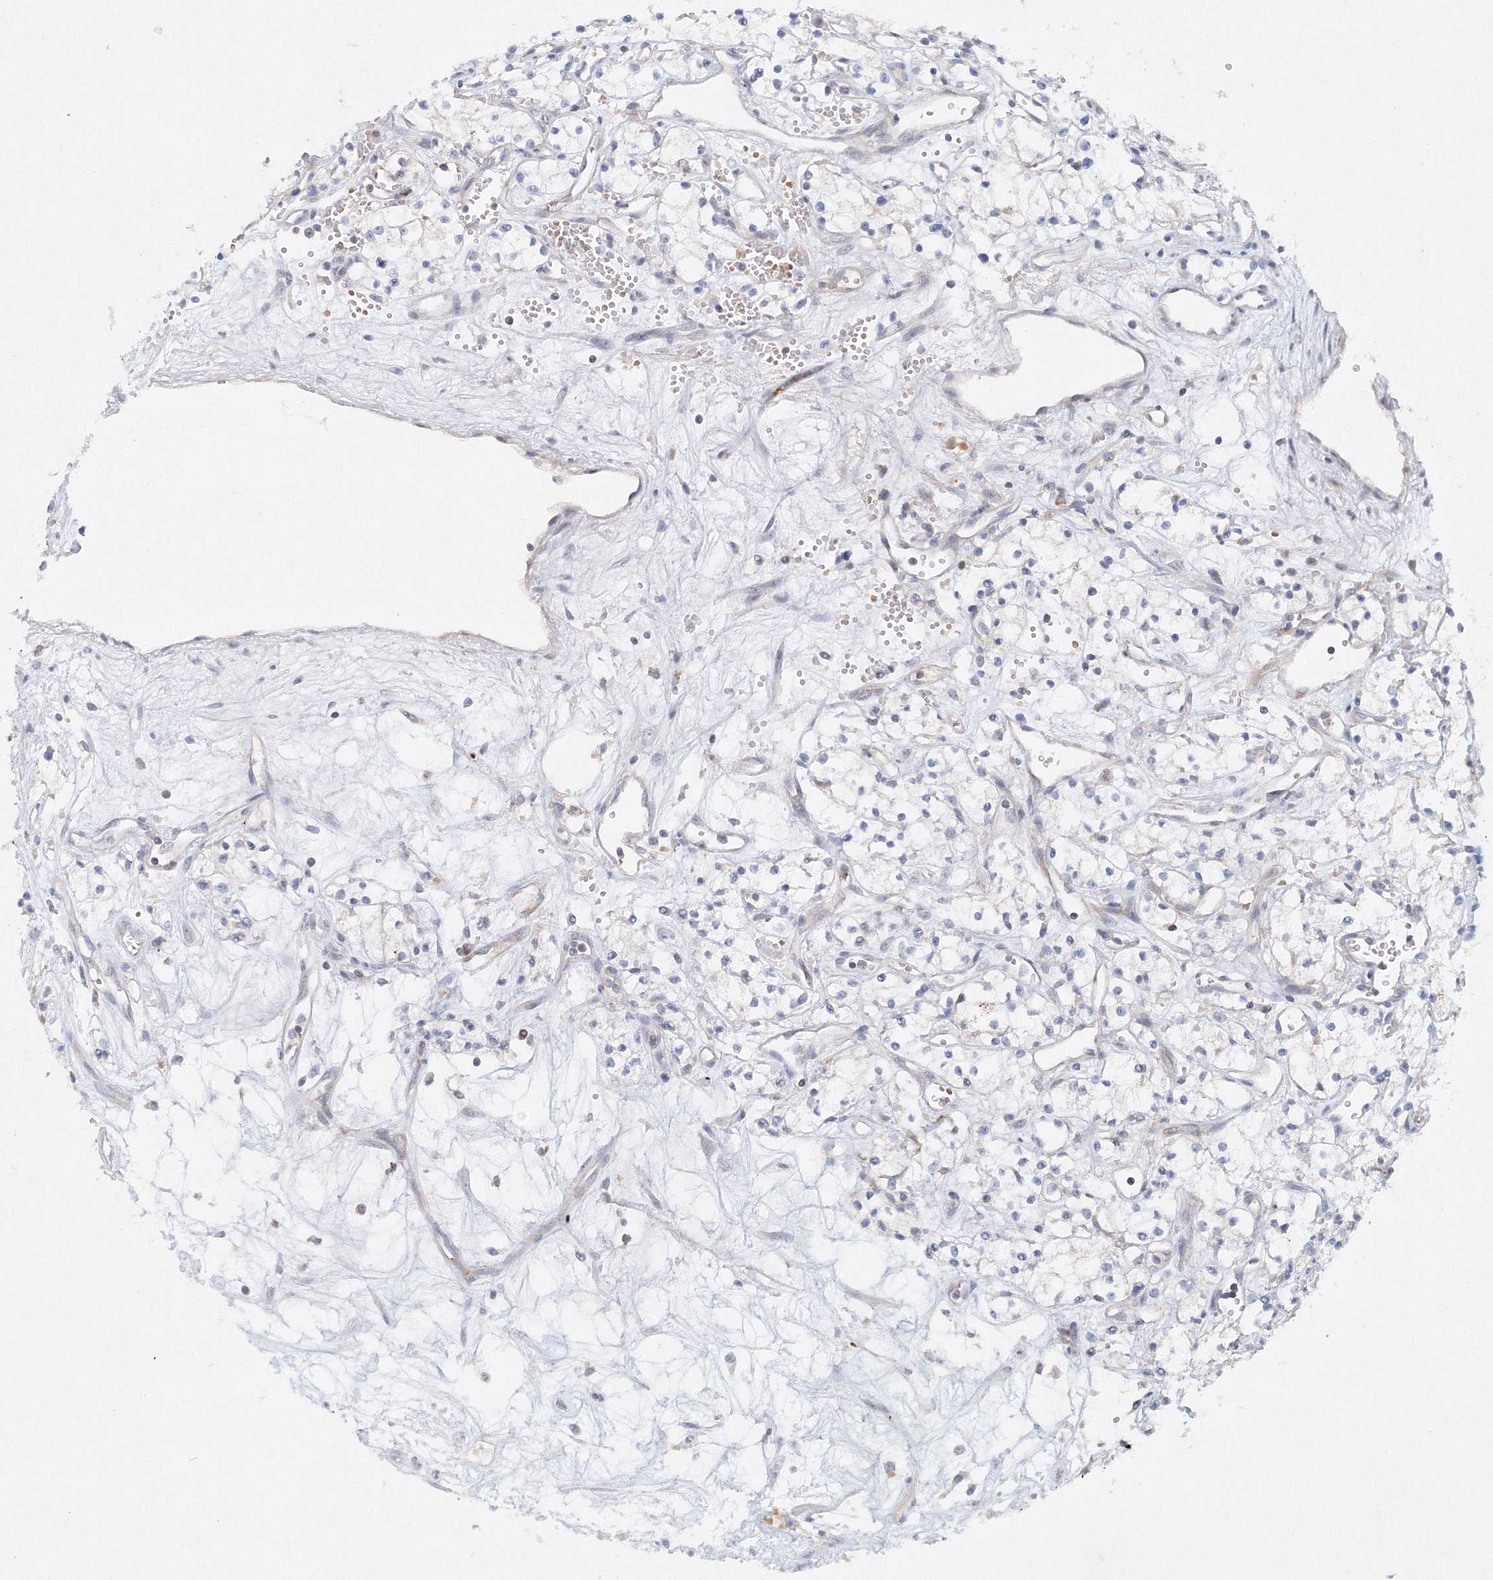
{"staining": {"intensity": "negative", "quantity": "none", "location": "none"}, "tissue": "renal cancer", "cell_type": "Tumor cells", "image_type": "cancer", "snomed": [{"axis": "morphology", "description": "Adenocarcinoma, NOS"}, {"axis": "topography", "description": "Kidney"}], "caption": "Immunohistochemistry (IHC) histopathology image of neoplastic tissue: human renal cancer stained with DAB (3,3'-diaminobenzidine) demonstrates no significant protein expression in tumor cells.", "gene": "SH3BP5", "patient": {"sex": "male", "age": 59}}